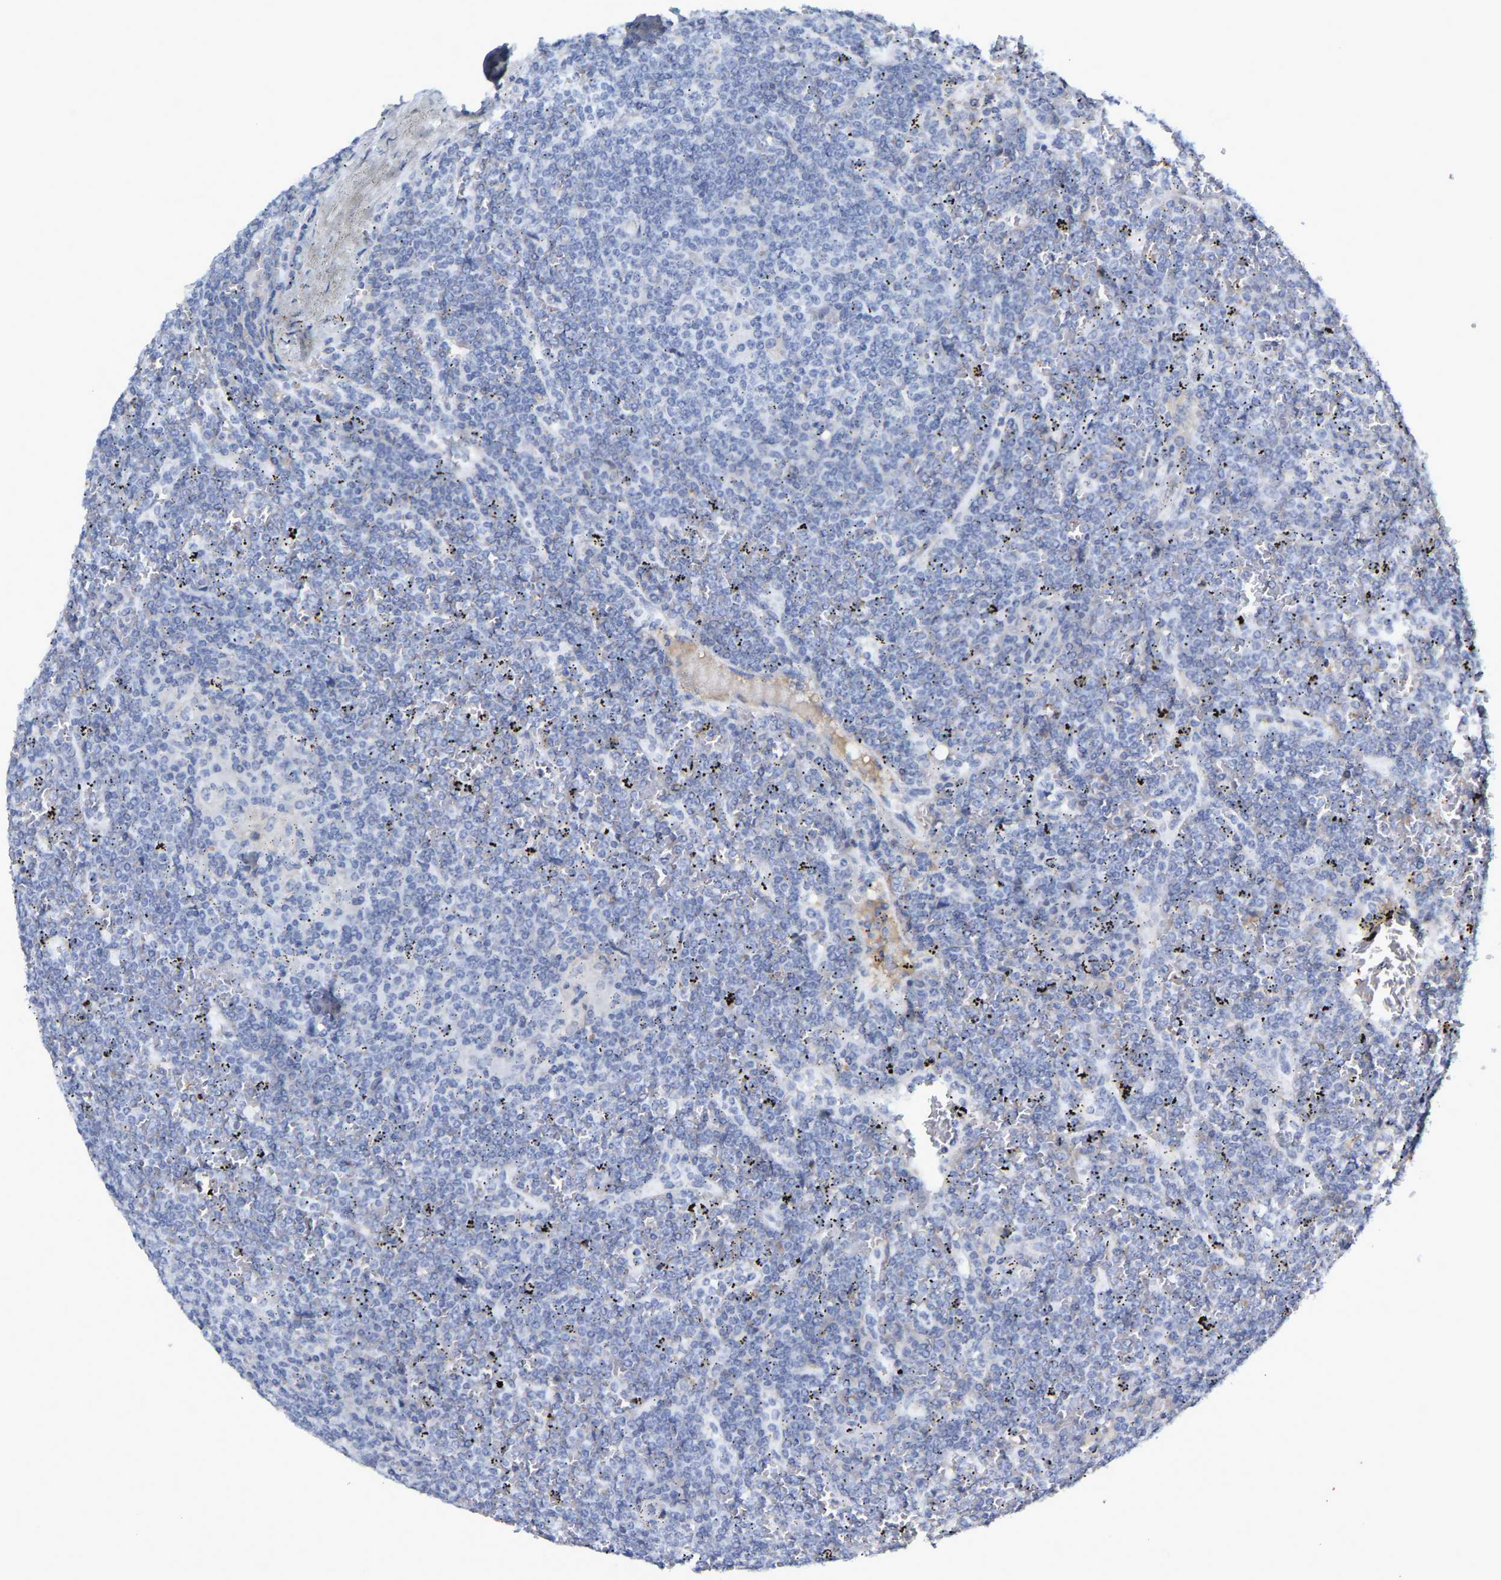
{"staining": {"intensity": "negative", "quantity": "none", "location": "none"}, "tissue": "lymphoma", "cell_type": "Tumor cells", "image_type": "cancer", "snomed": [{"axis": "morphology", "description": "Malignant lymphoma, non-Hodgkin's type, Low grade"}, {"axis": "topography", "description": "Spleen"}], "caption": "Protein analysis of lymphoma reveals no significant staining in tumor cells.", "gene": "GNAS", "patient": {"sex": "female", "age": 19}}